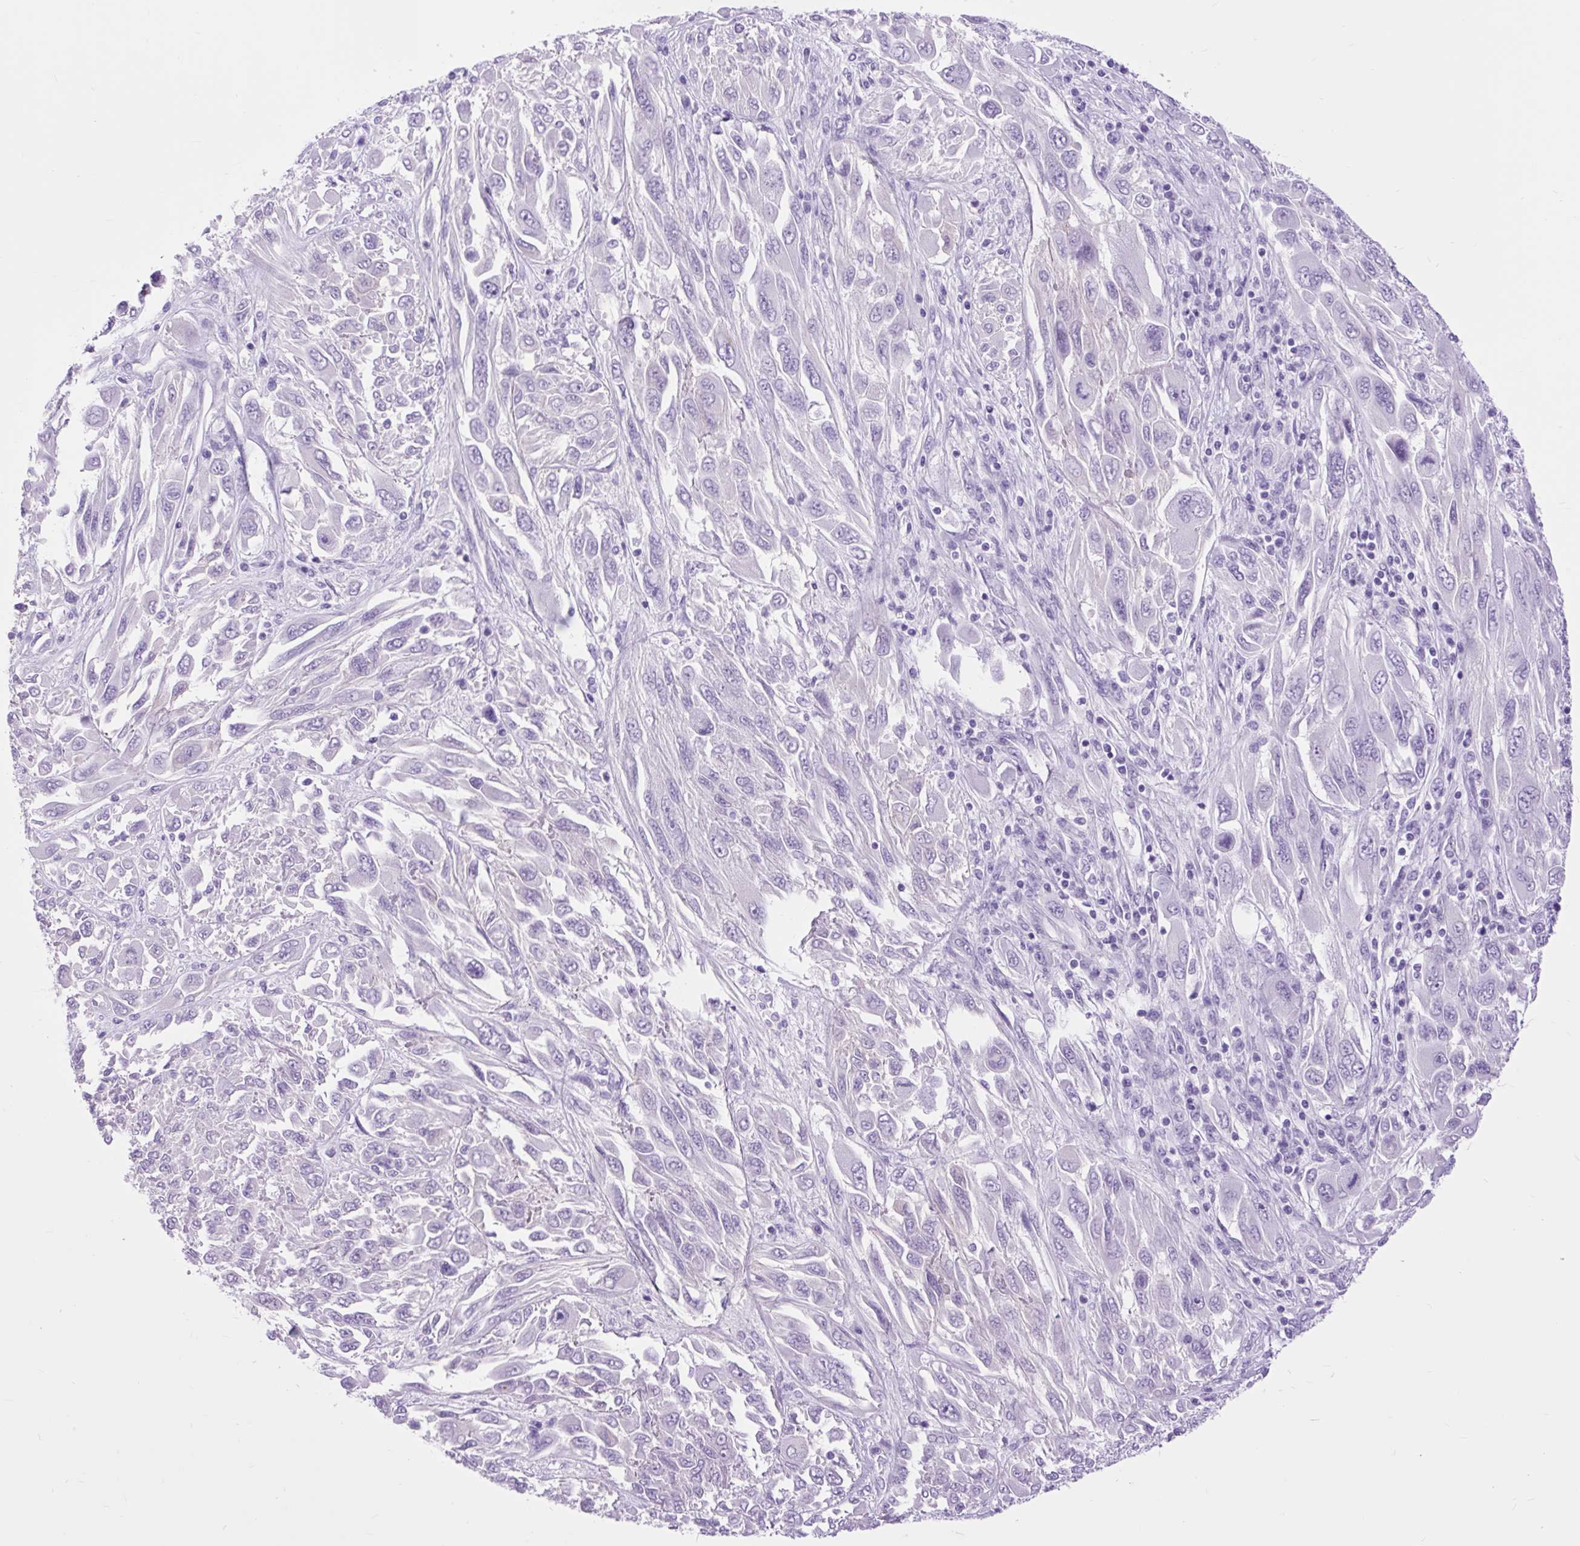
{"staining": {"intensity": "negative", "quantity": "none", "location": "none"}, "tissue": "melanoma", "cell_type": "Tumor cells", "image_type": "cancer", "snomed": [{"axis": "morphology", "description": "Malignant melanoma, NOS"}, {"axis": "topography", "description": "Skin"}], "caption": "Photomicrograph shows no significant protein staining in tumor cells of melanoma.", "gene": "DPP6", "patient": {"sex": "female", "age": 91}}